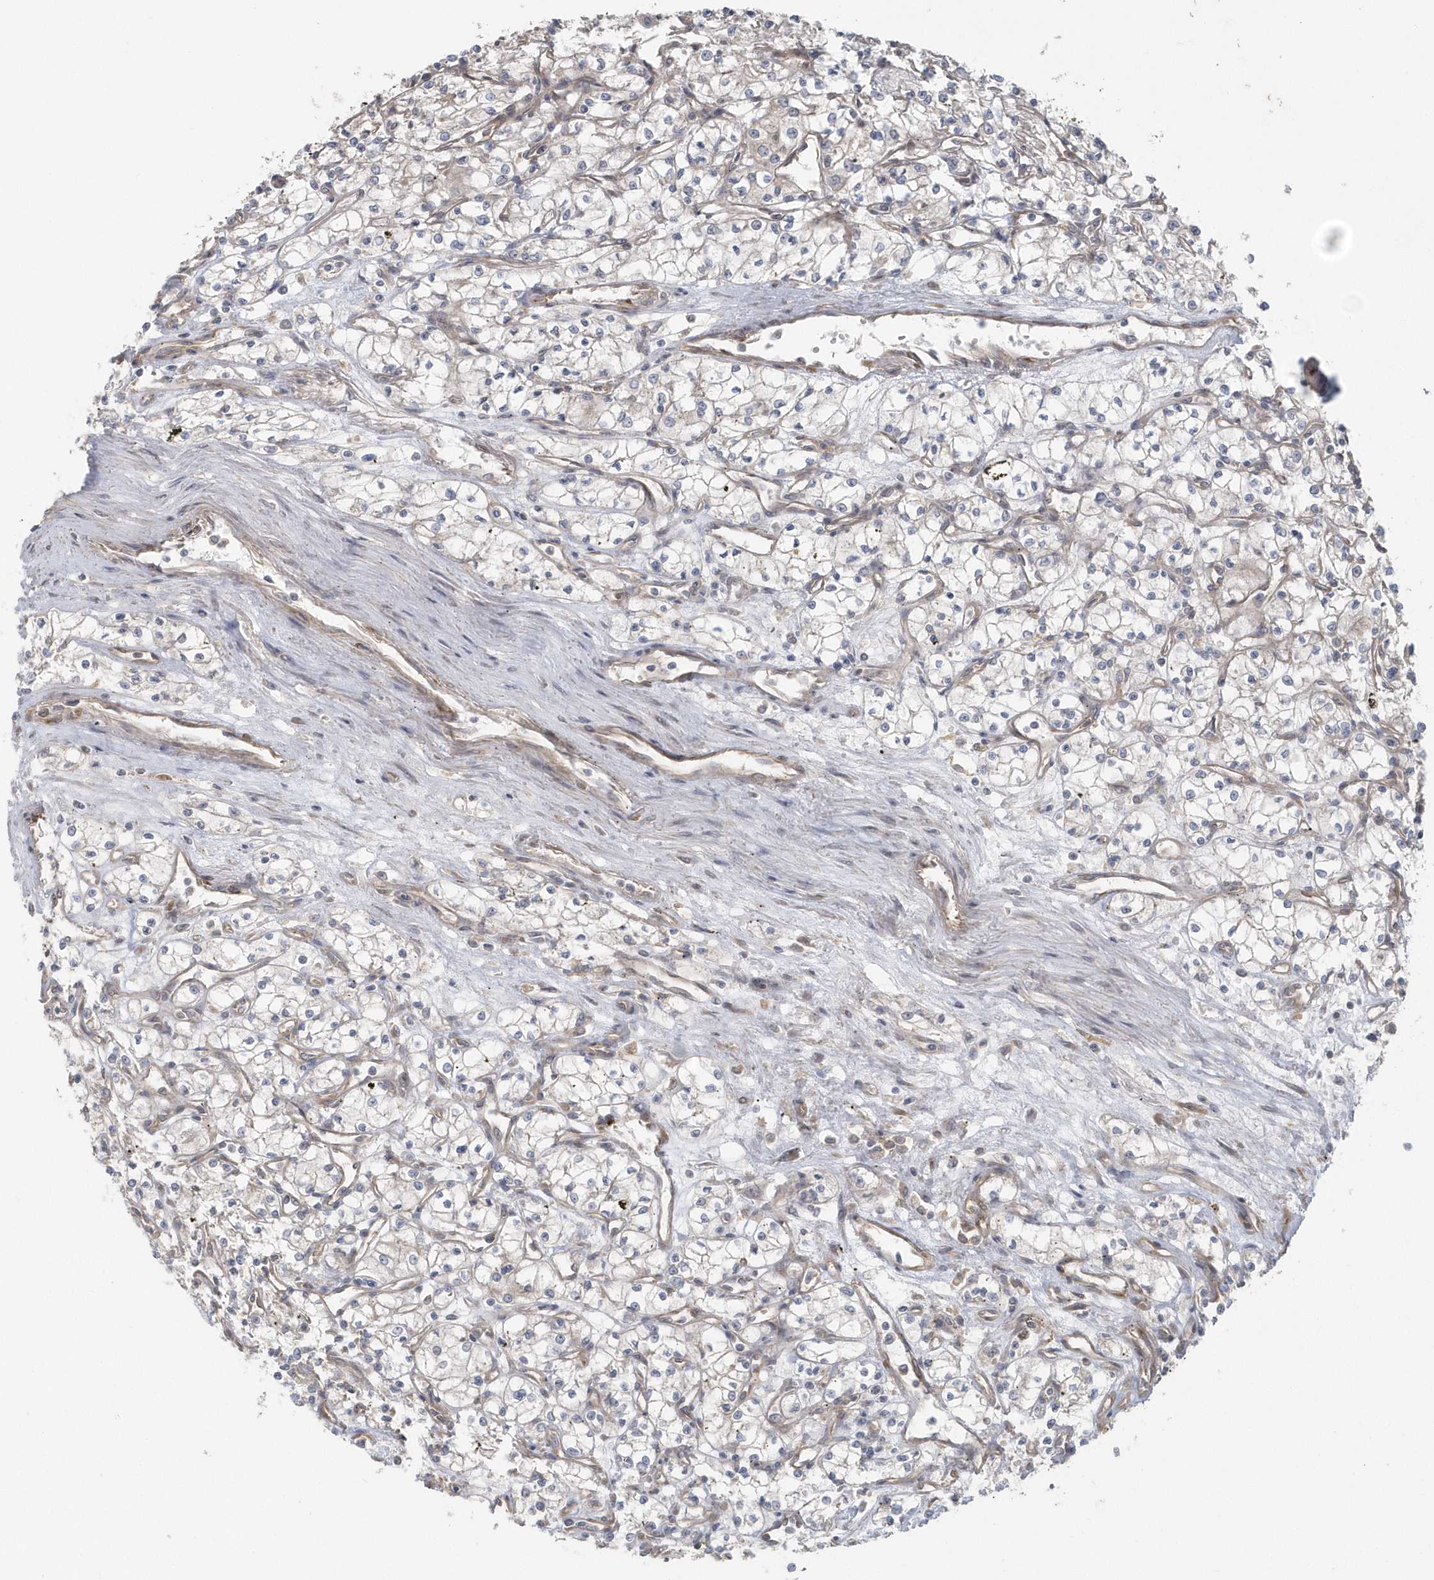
{"staining": {"intensity": "negative", "quantity": "none", "location": "none"}, "tissue": "renal cancer", "cell_type": "Tumor cells", "image_type": "cancer", "snomed": [{"axis": "morphology", "description": "Adenocarcinoma, NOS"}, {"axis": "topography", "description": "Kidney"}], "caption": "Protein analysis of adenocarcinoma (renal) shows no significant expression in tumor cells. (DAB (3,3'-diaminobenzidine) immunohistochemistry (IHC) visualized using brightfield microscopy, high magnification).", "gene": "ACTR1A", "patient": {"sex": "male", "age": 59}}